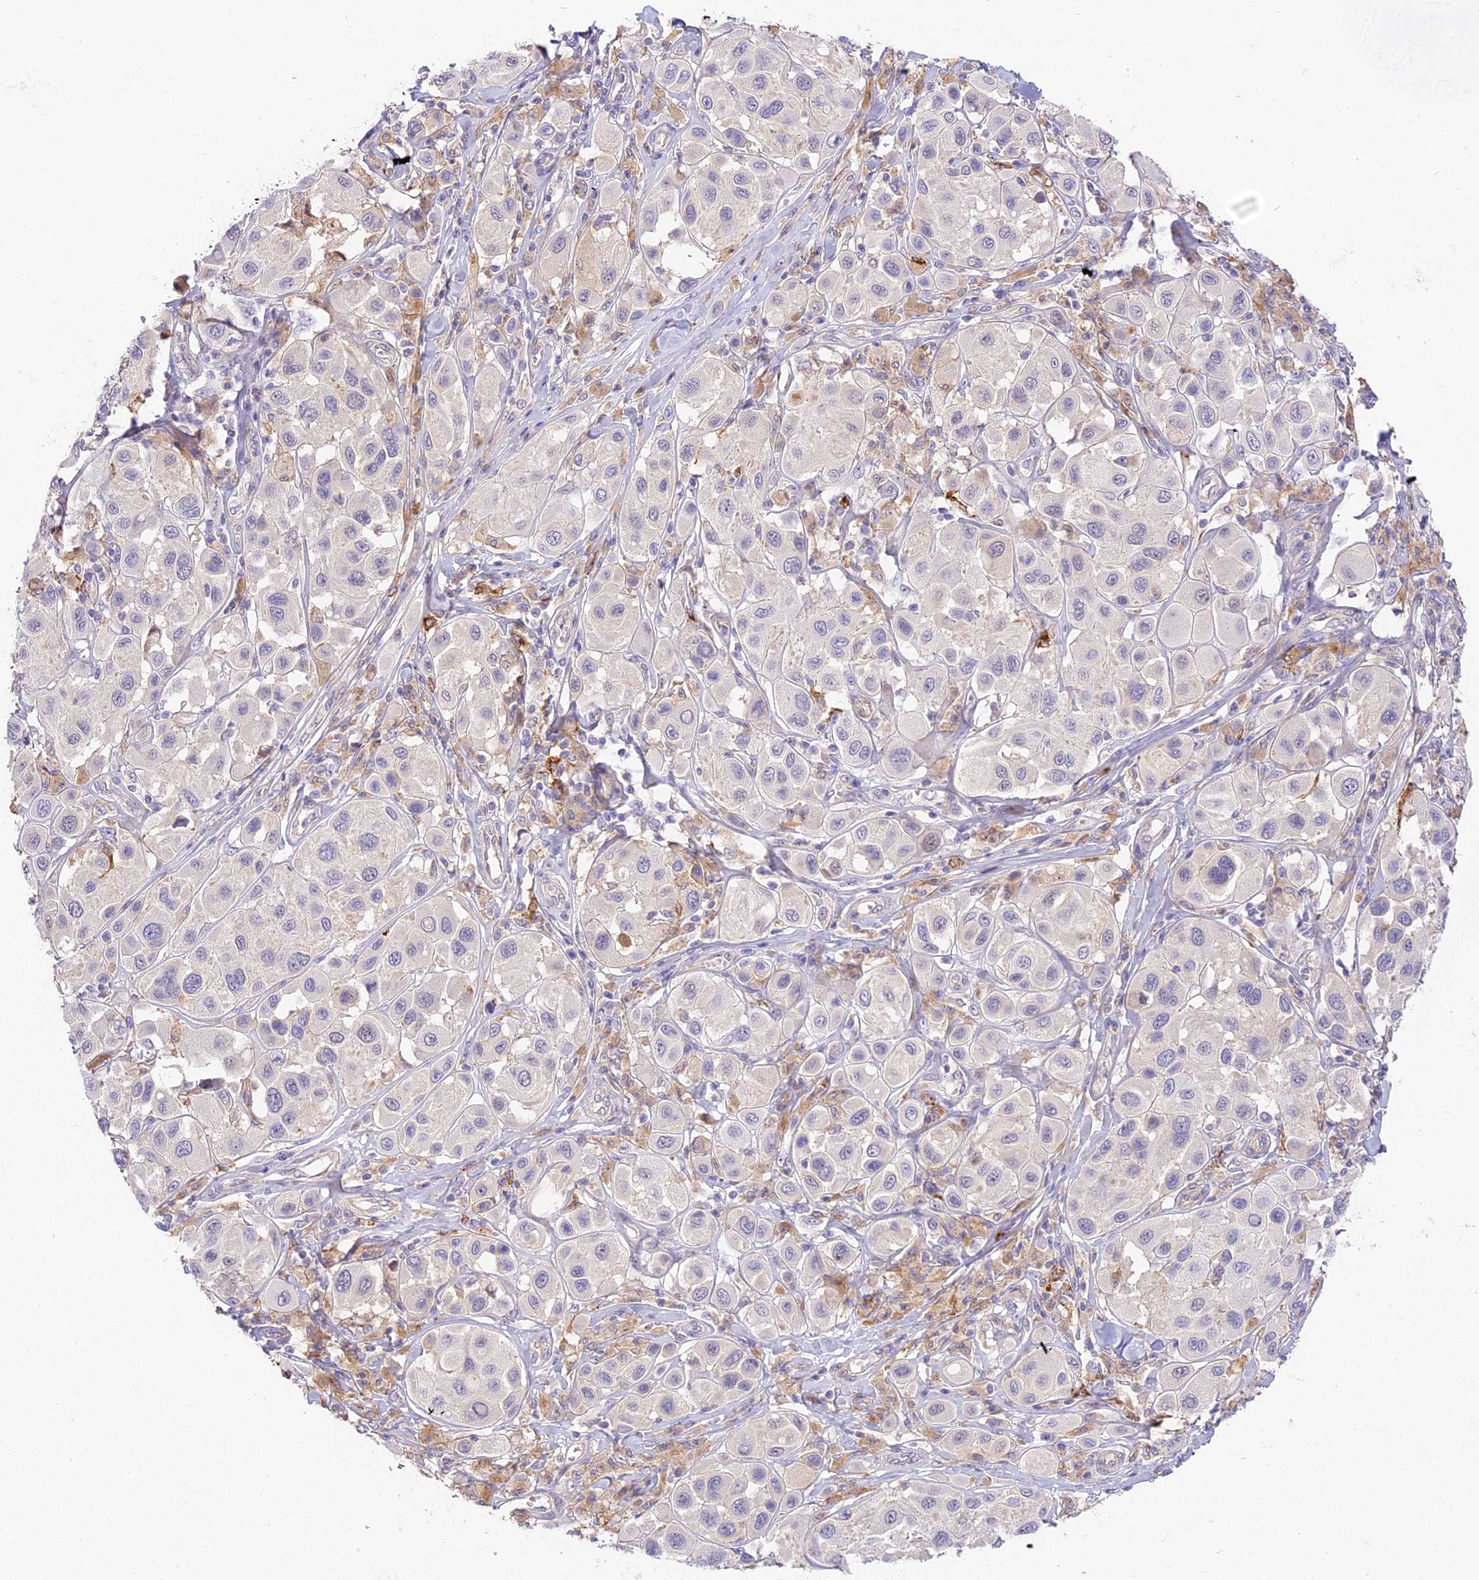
{"staining": {"intensity": "negative", "quantity": "none", "location": "none"}, "tissue": "melanoma", "cell_type": "Tumor cells", "image_type": "cancer", "snomed": [{"axis": "morphology", "description": "Malignant melanoma, Metastatic site"}, {"axis": "topography", "description": "Skin"}], "caption": "IHC image of neoplastic tissue: malignant melanoma (metastatic site) stained with DAB displays no significant protein positivity in tumor cells.", "gene": "NOD2", "patient": {"sex": "male", "age": 41}}